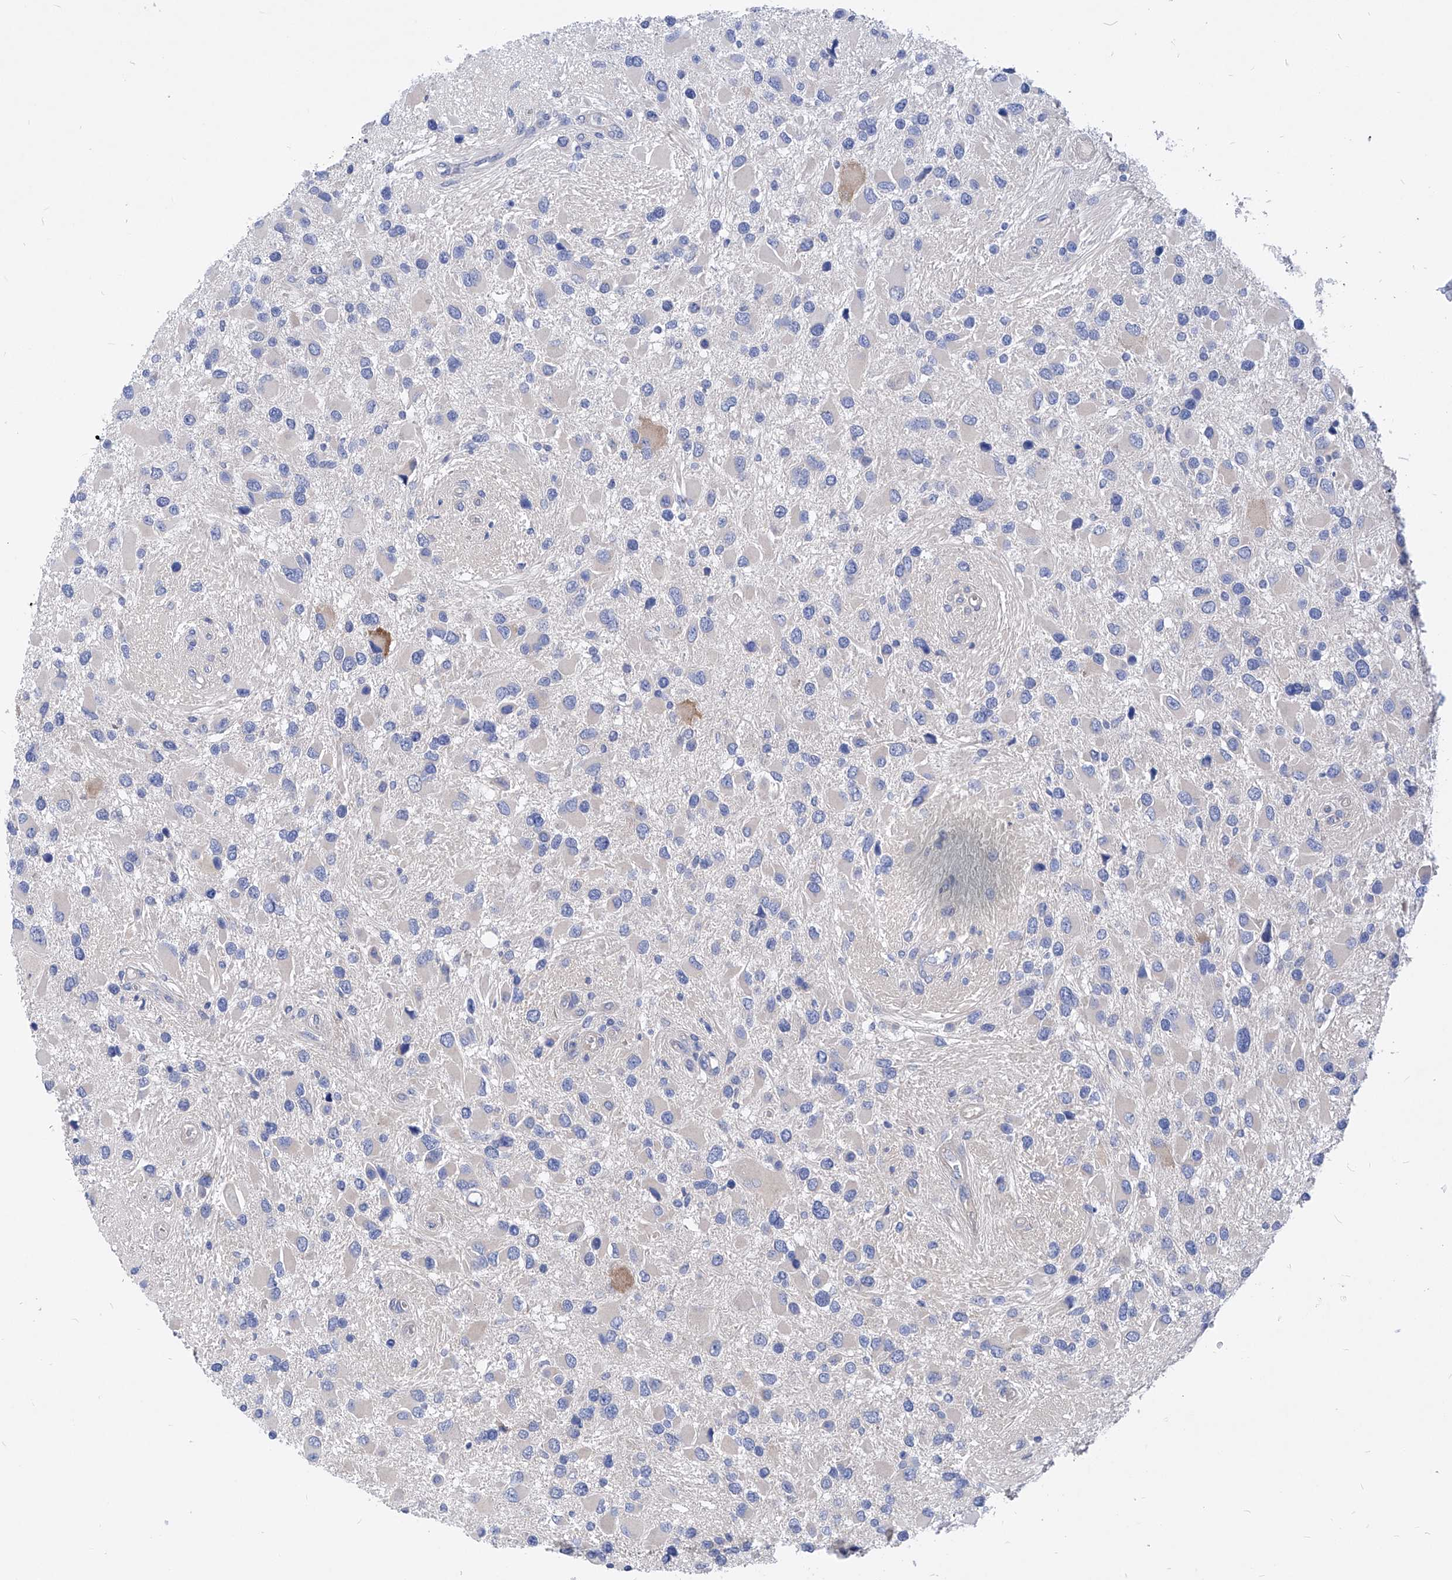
{"staining": {"intensity": "negative", "quantity": "none", "location": "none"}, "tissue": "glioma", "cell_type": "Tumor cells", "image_type": "cancer", "snomed": [{"axis": "morphology", "description": "Glioma, malignant, High grade"}, {"axis": "topography", "description": "Brain"}], "caption": "This image is of malignant glioma (high-grade) stained with immunohistochemistry (IHC) to label a protein in brown with the nuclei are counter-stained blue. There is no staining in tumor cells.", "gene": "XPNPEP1", "patient": {"sex": "male", "age": 53}}